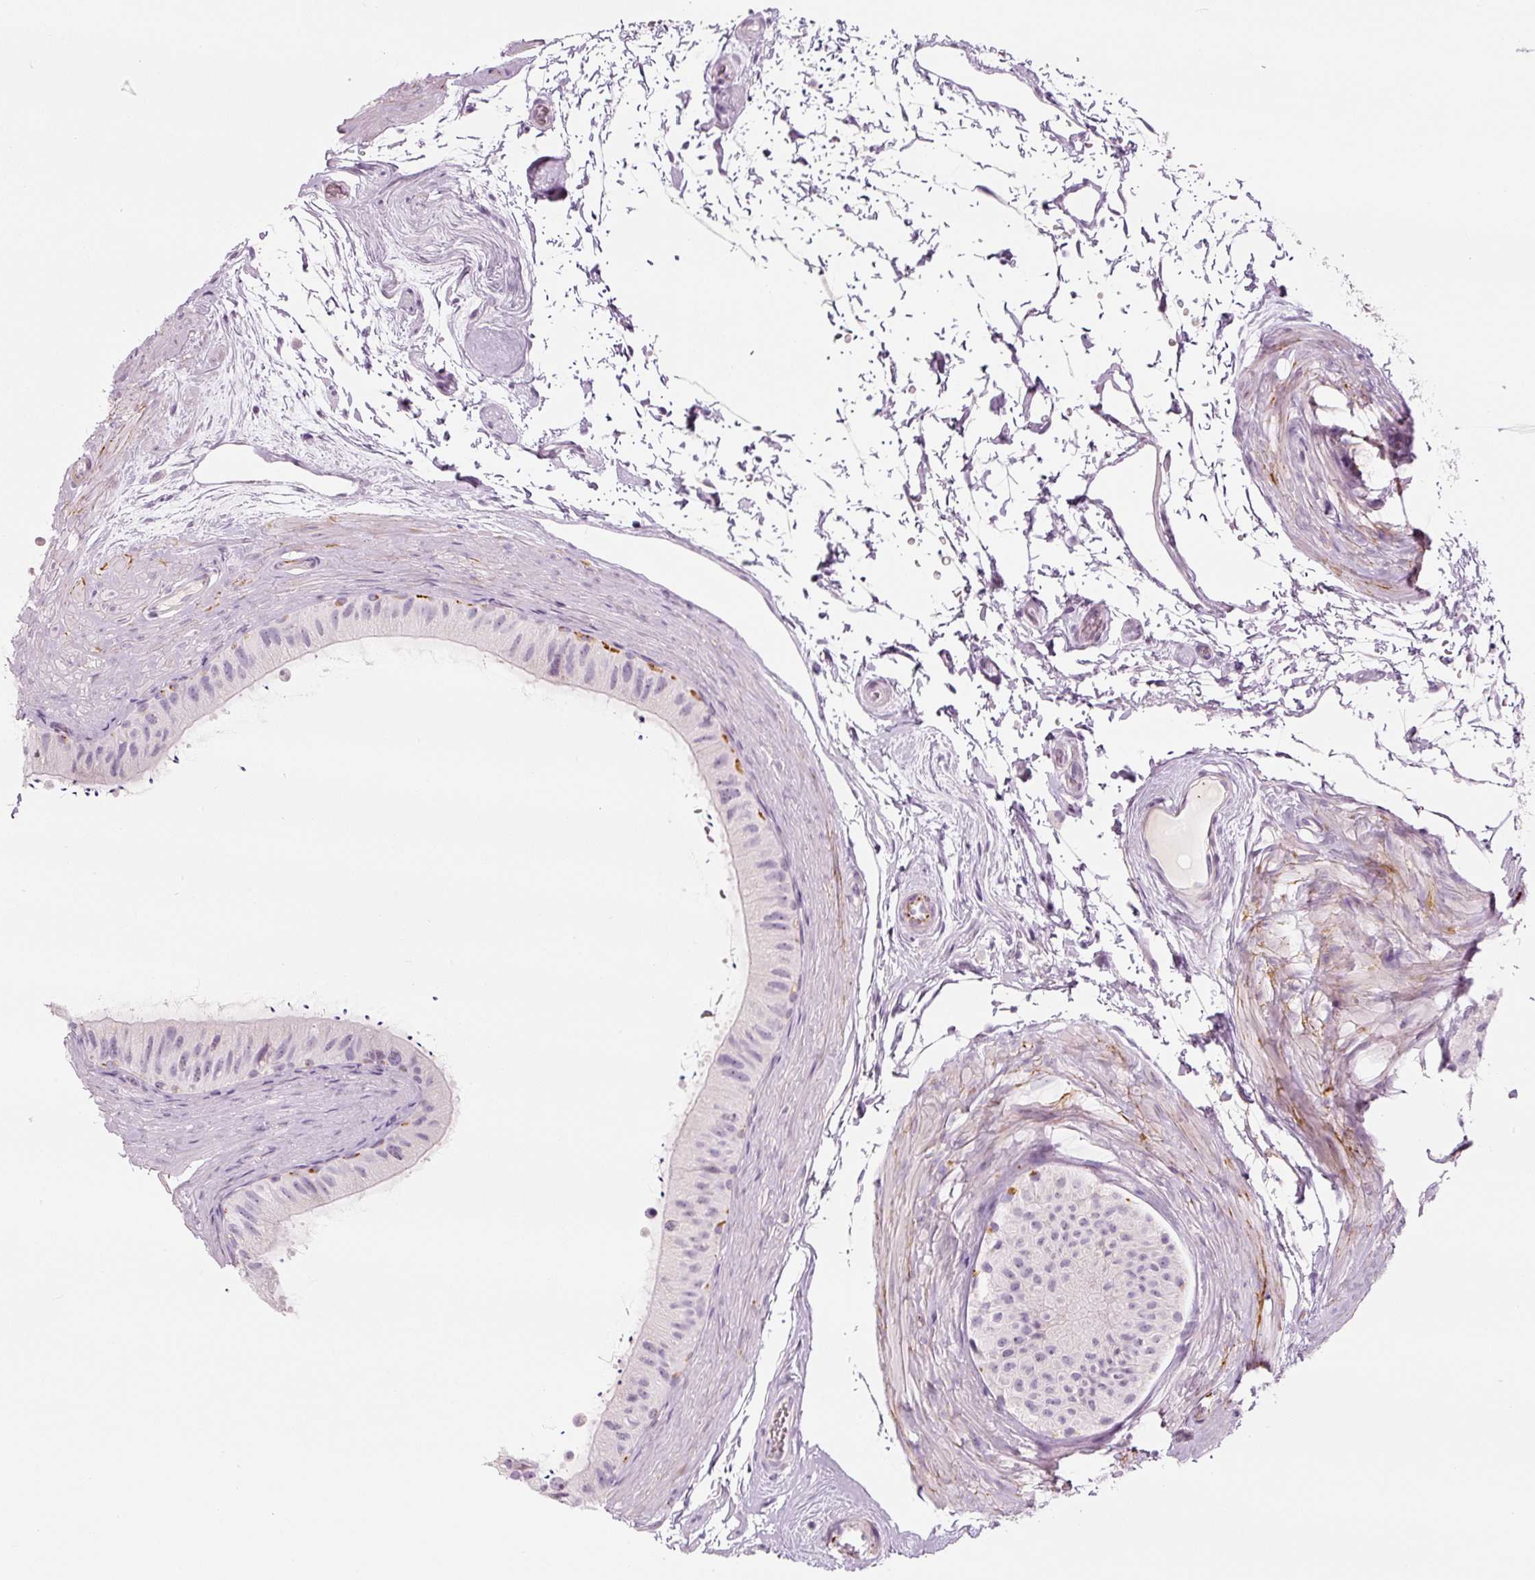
{"staining": {"intensity": "negative", "quantity": "none", "location": "none"}, "tissue": "epididymis", "cell_type": "Glandular cells", "image_type": "normal", "snomed": [{"axis": "morphology", "description": "Normal tissue, NOS"}, {"axis": "topography", "description": "Epididymis"}], "caption": "High power microscopy image of an immunohistochemistry (IHC) image of unremarkable epididymis, revealing no significant staining in glandular cells. Nuclei are stained in blue.", "gene": "LECT2", "patient": {"sex": "male", "age": 55}}